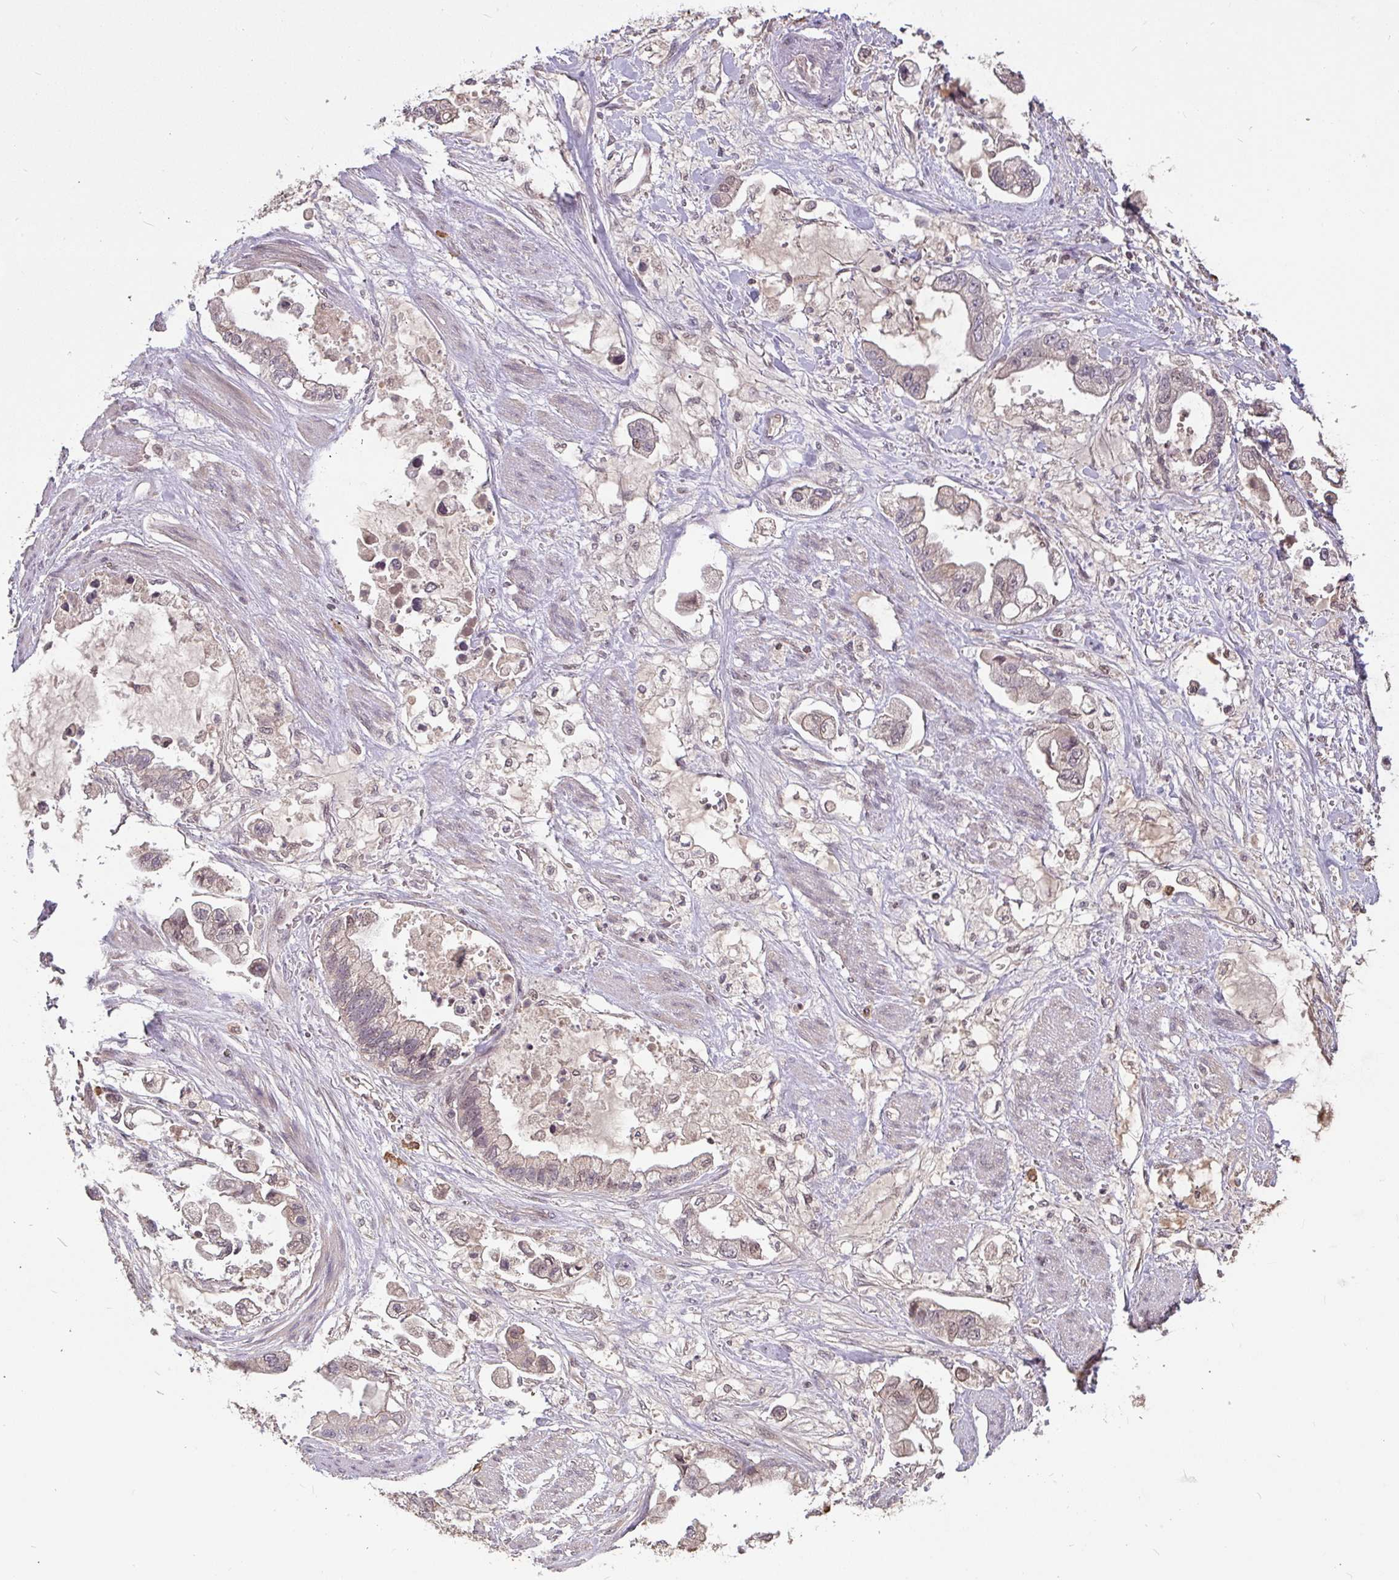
{"staining": {"intensity": "negative", "quantity": "none", "location": "none"}, "tissue": "stomach cancer", "cell_type": "Tumor cells", "image_type": "cancer", "snomed": [{"axis": "morphology", "description": "Adenocarcinoma, NOS"}, {"axis": "topography", "description": "Stomach"}], "caption": "Tumor cells are negative for brown protein staining in stomach adenocarcinoma.", "gene": "FCER1A", "patient": {"sex": "male", "age": 62}}